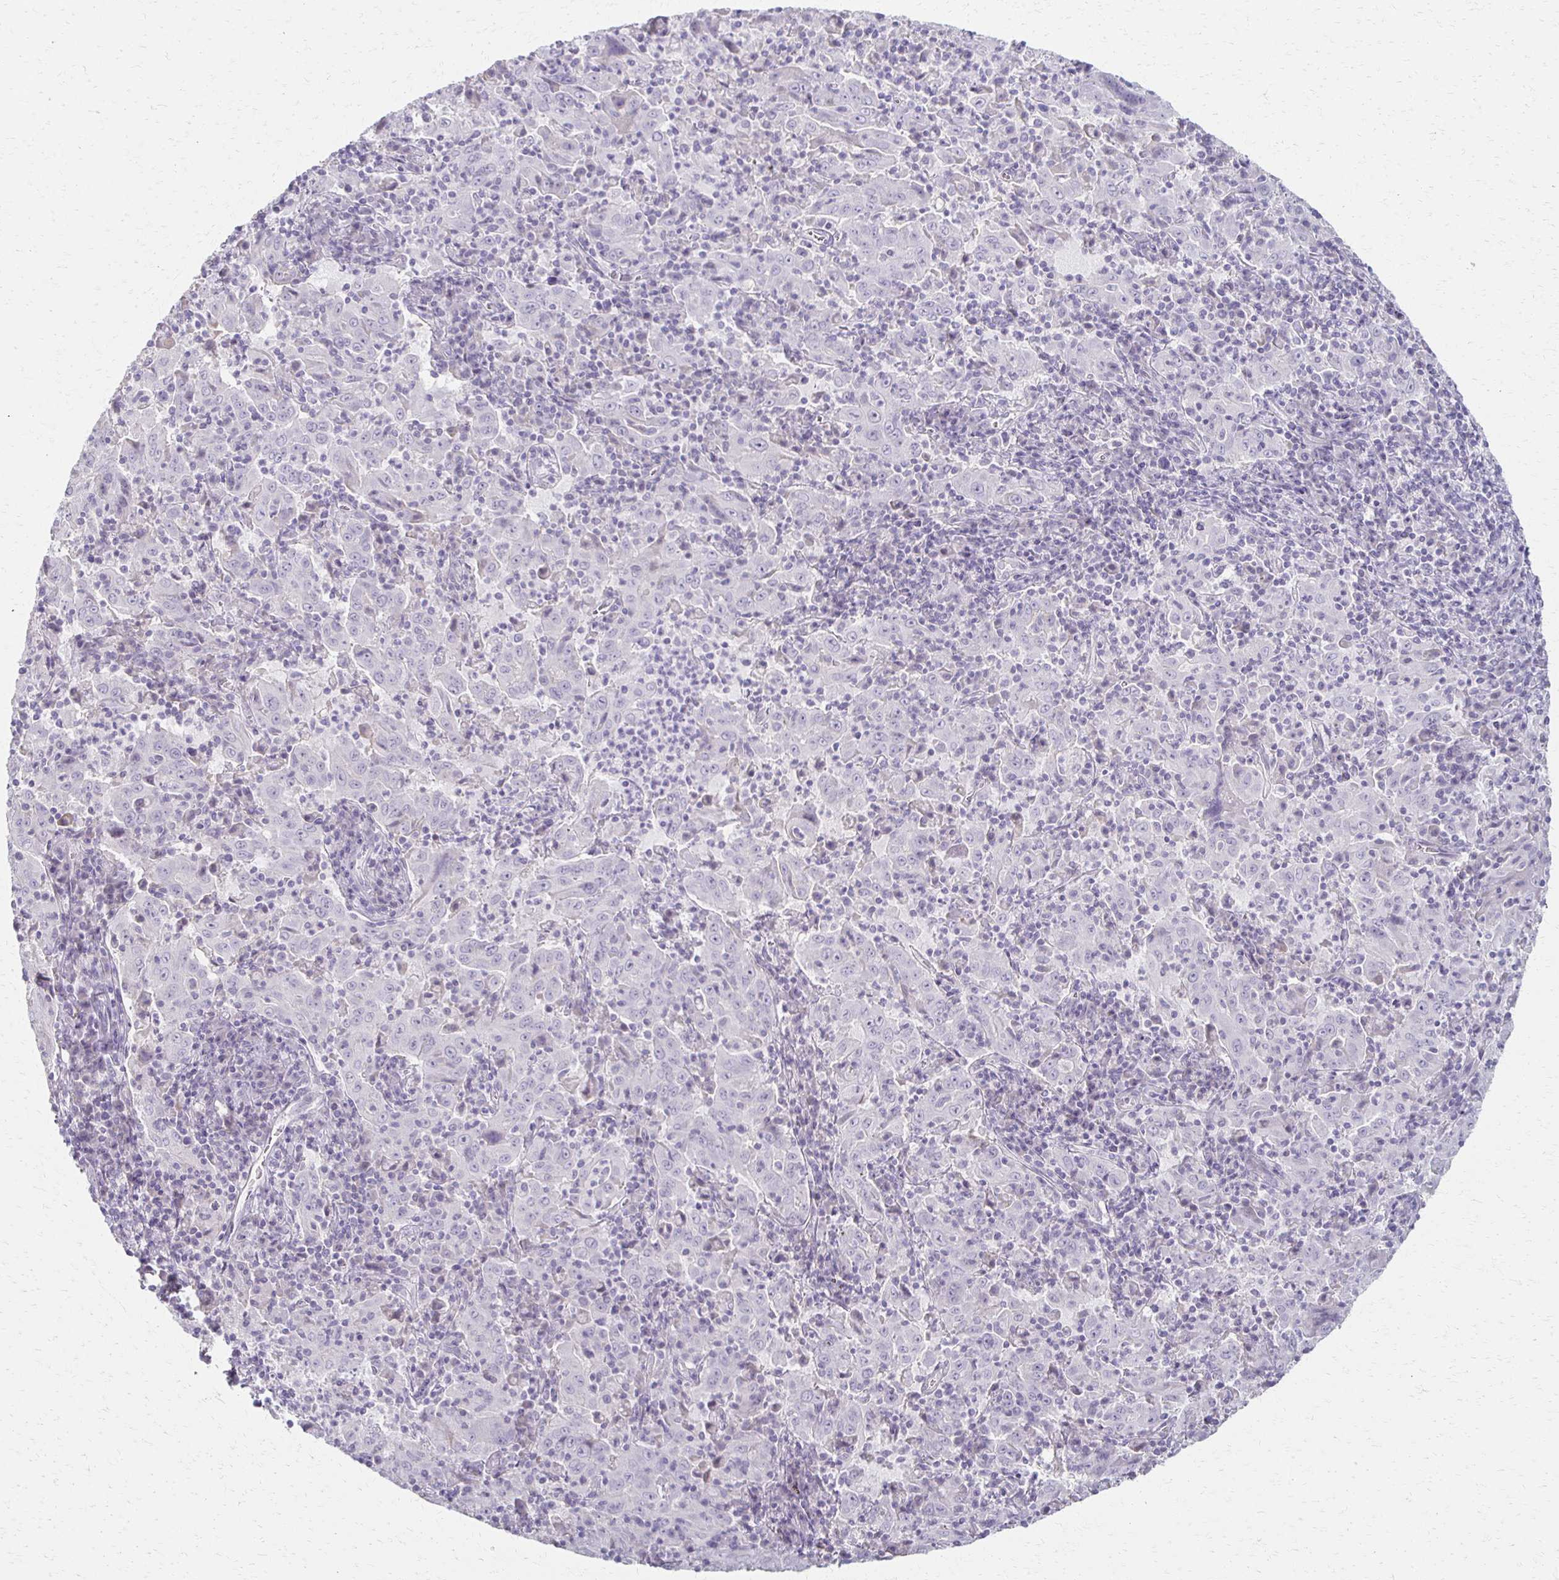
{"staining": {"intensity": "negative", "quantity": "none", "location": "none"}, "tissue": "pancreatic cancer", "cell_type": "Tumor cells", "image_type": "cancer", "snomed": [{"axis": "morphology", "description": "Adenocarcinoma, NOS"}, {"axis": "topography", "description": "Pancreas"}], "caption": "Tumor cells show no significant protein staining in pancreatic cancer.", "gene": "FOXO4", "patient": {"sex": "male", "age": 63}}